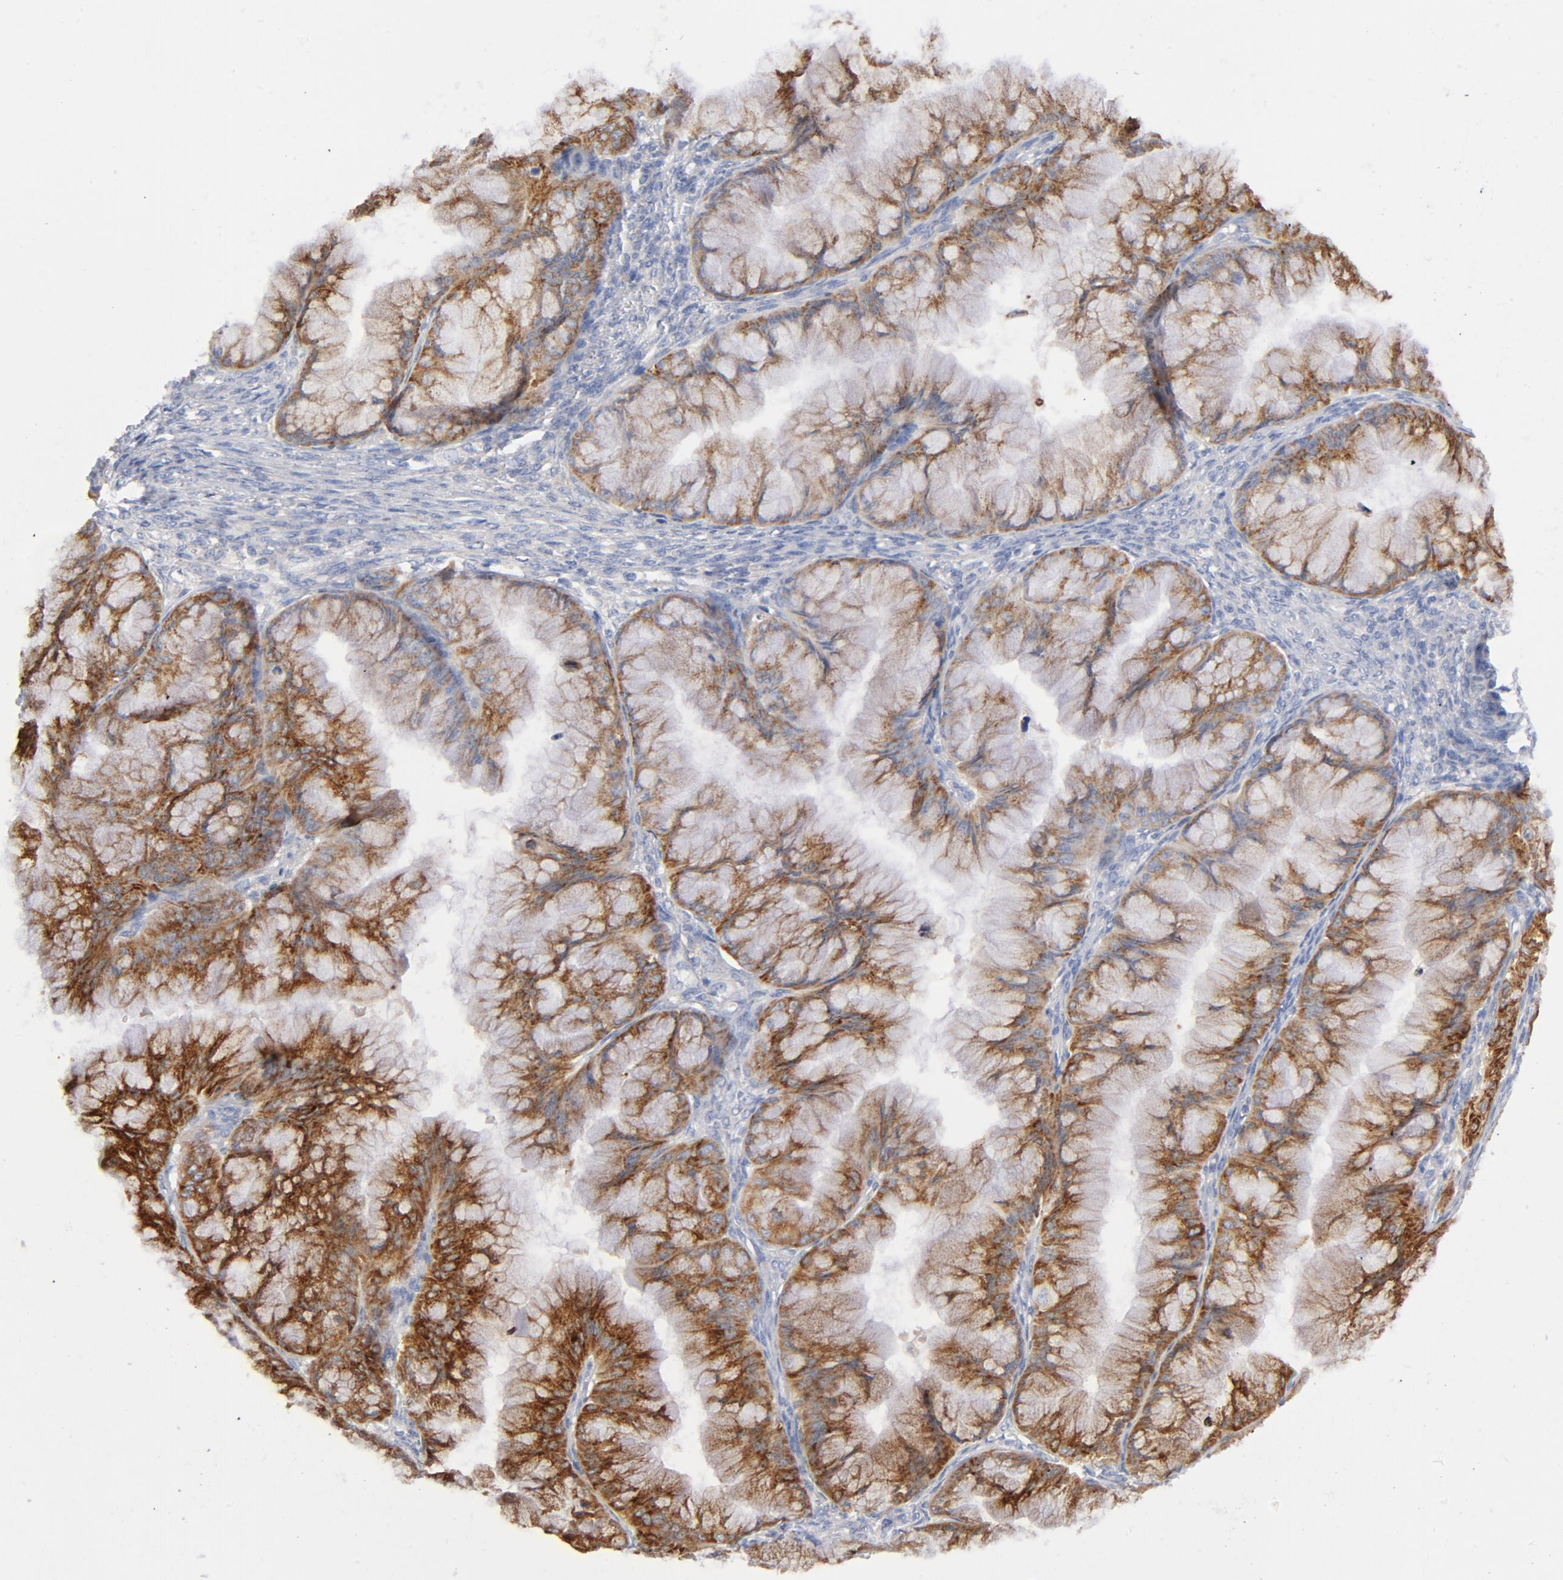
{"staining": {"intensity": "strong", "quantity": "25%-75%", "location": "cytoplasmic/membranous"}, "tissue": "ovarian cancer", "cell_type": "Tumor cells", "image_type": "cancer", "snomed": [{"axis": "morphology", "description": "Cystadenocarcinoma, mucinous, NOS"}, {"axis": "topography", "description": "Ovary"}], "caption": "DAB immunohistochemical staining of ovarian cancer (mucinous cystadenocarcinoma) displays strong cytoplasmic/membranous protein staining in about 25%-75% of tumor cells.", "gene": "CD86", "patient": {"sex": "female", "age": 63}}